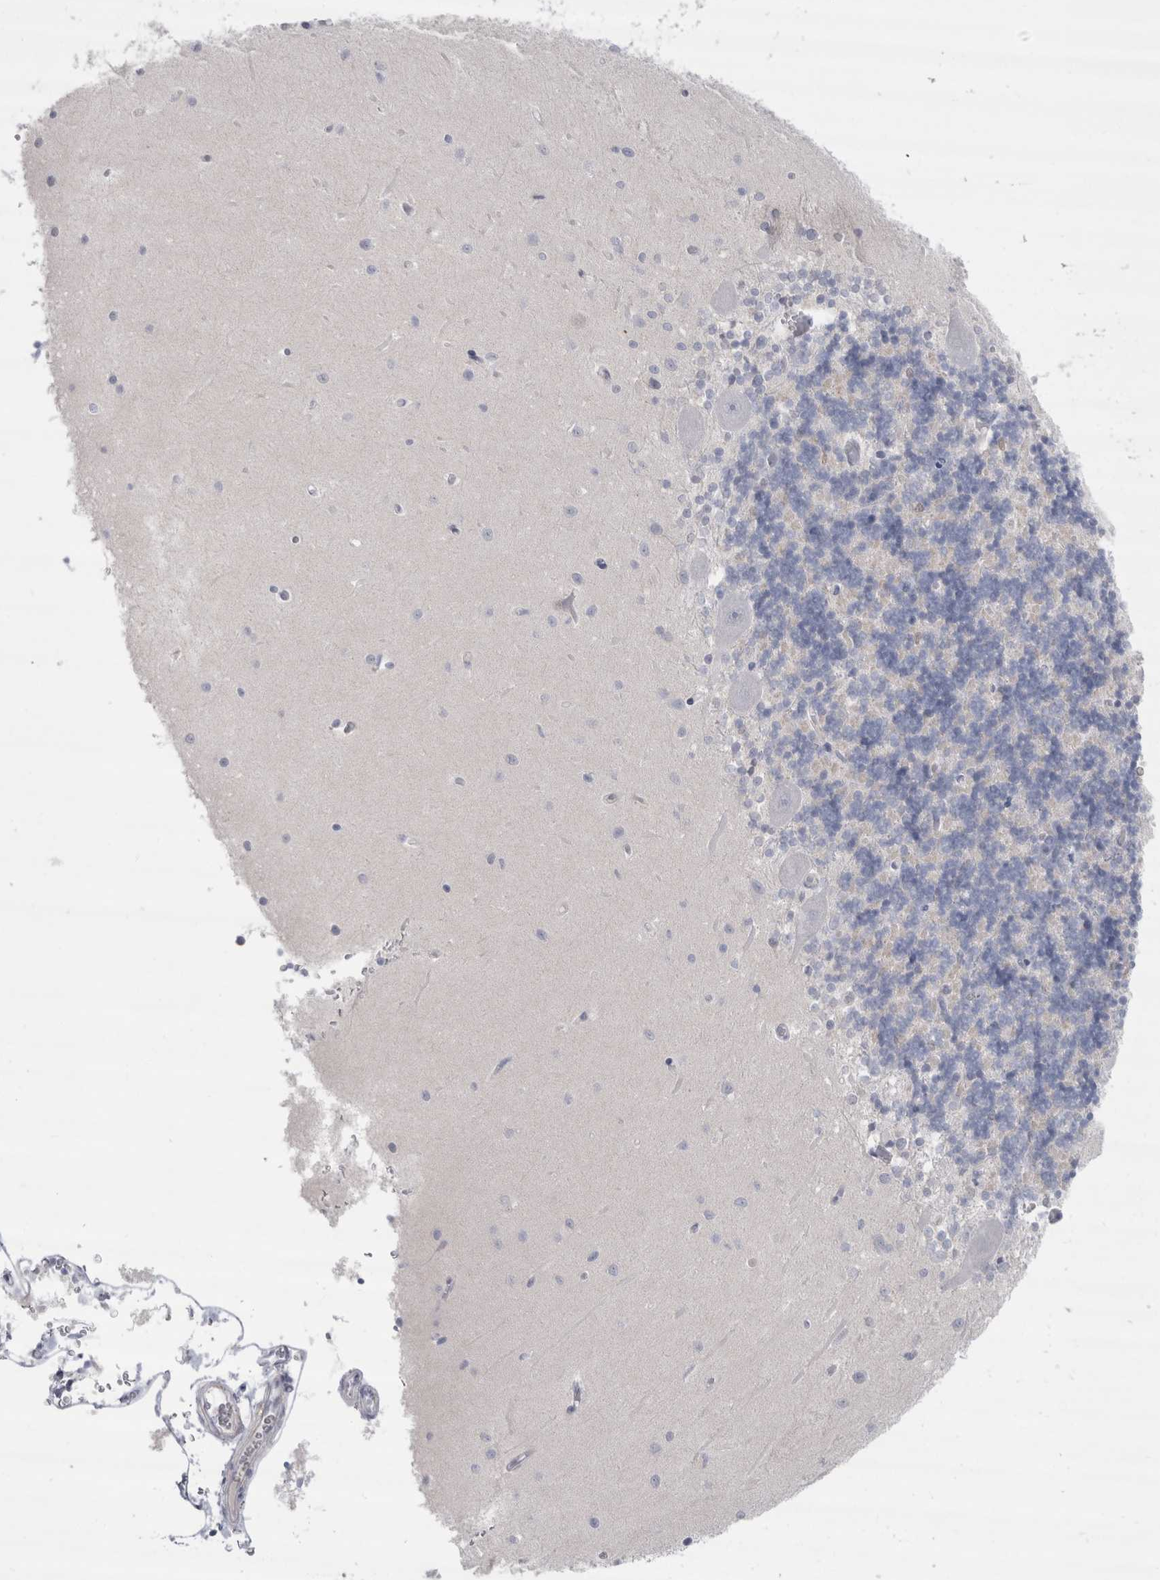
{"staining": {"intensity": "negative", "quantity": "none", "location": "none"}, "tissue": "cerebellum", "cell_type": "Cells in granular layer", "image_type": "normal", "snomed": [{"axis": "morphology", "description": "Normal tissue, NOS"}, {"axis": "topography", "description": "Cerebellum"}], "caption": "Cells in granular layer show no significant expression in unremarkable cerebellum.", "gene": "CDH17", "patient": {"sex": "male", "age": 37}}